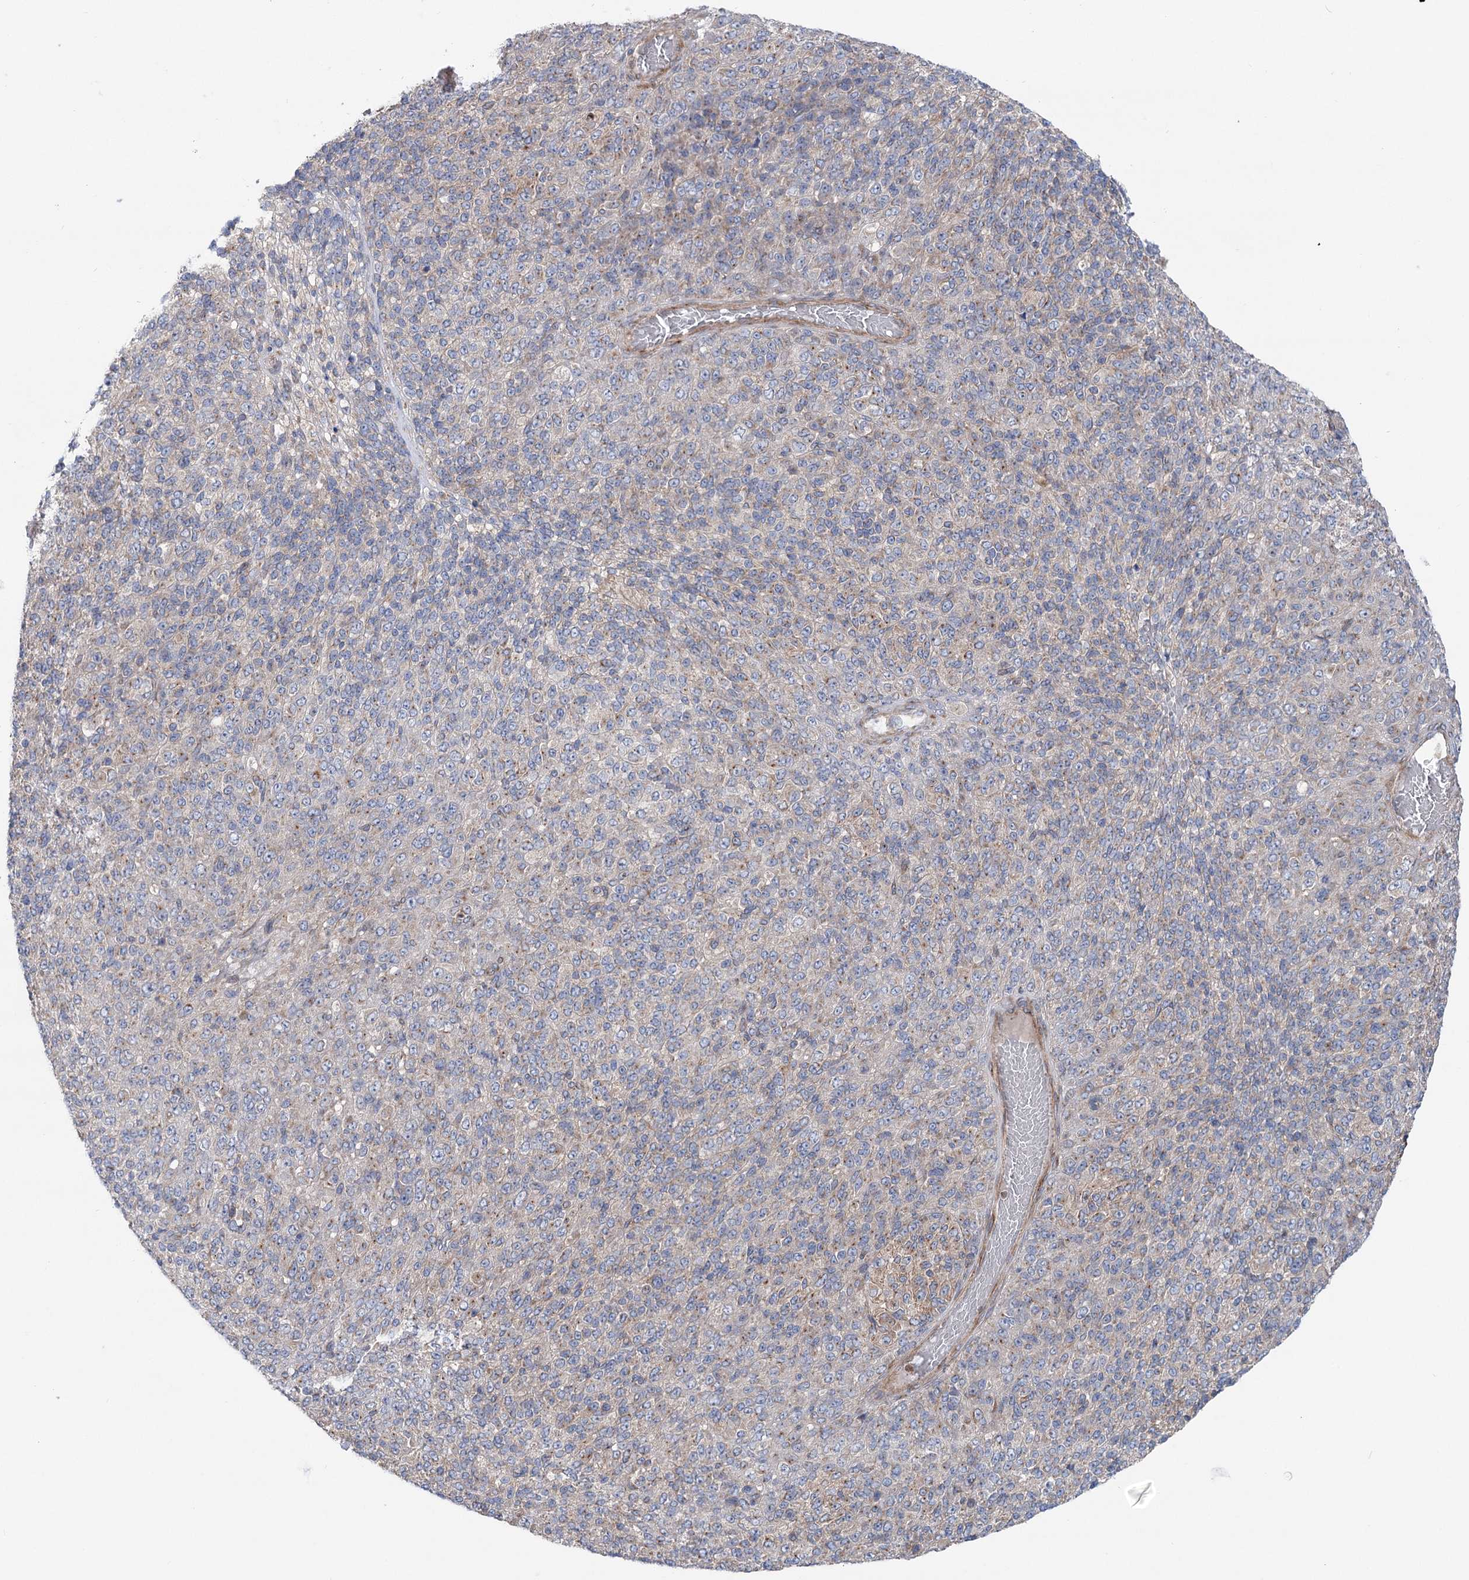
{"staining": {"intensity": "weak", "quantity": "25%-75%", "location": "cytoplasmic/membranous"}, "tissue": "melanoma", "cell_type": "Tumor cells", "image_type": "cancer", "snomed": [{"axis": "morphology", "description": "Malignant melanoma, Metastatic site"}, {"axis": "topography", "description": "Brain"}], "caption": "Protein positivity by IHC reveals weak cytoplasmic/membranous positivity in approximately 25%-75% of tumor cells in malignant melanoma (metastatic site).", "gene": "SCN11A", "patient": {"sex": "female", "age": 56}}